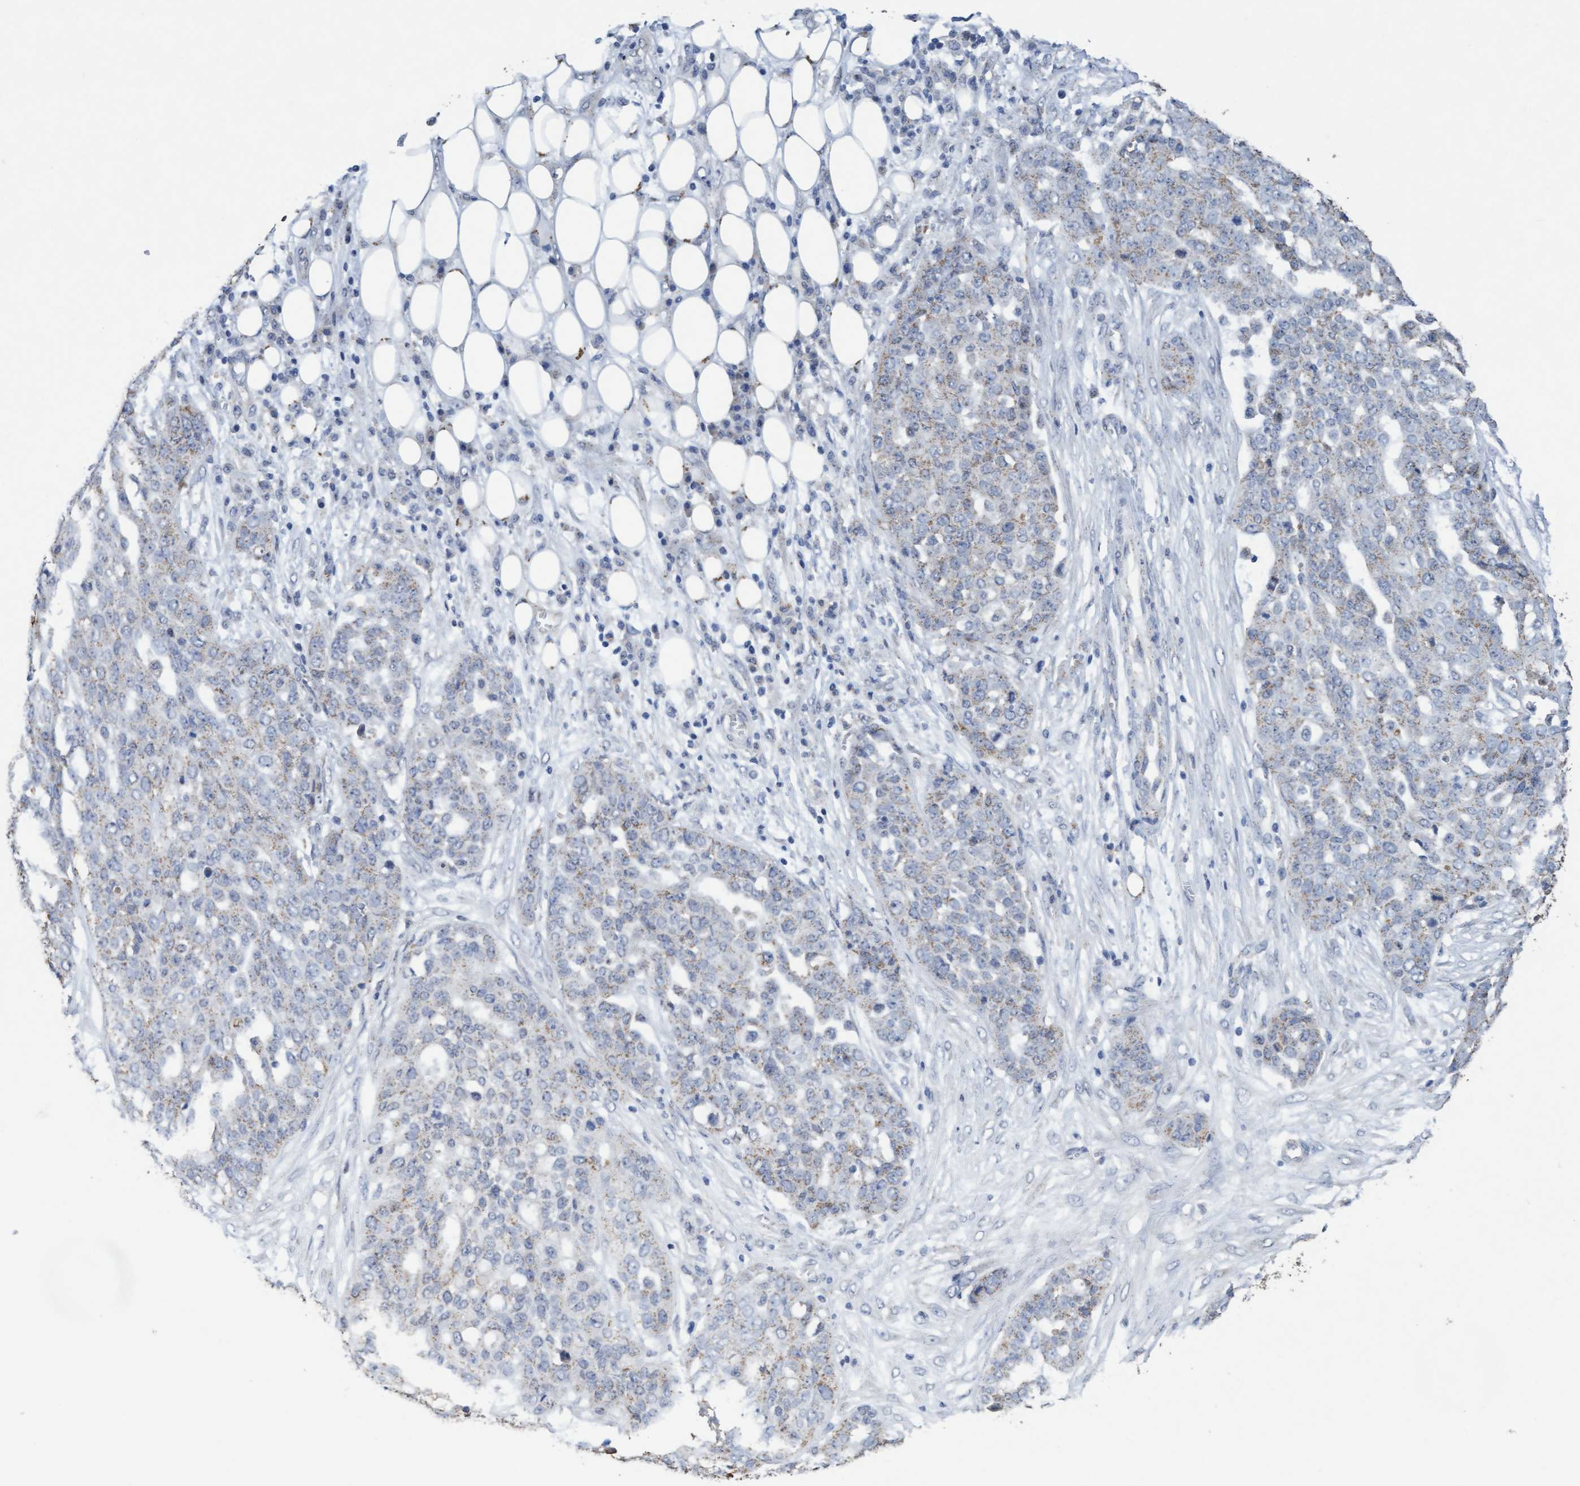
{"staining": {"intensity": "weak", "quantity": "25%-75%", "location": "cytoplasmic/membranous"}, "tissue": "ovarian cancer", "cell_type": "Tumor cells", "image_type": "cancer", "snomed": [{"axis": "morphology", "description": "Cystadenocarcinoma, serous, NOS"}, {"axis": "topography", "description": "Soft tissue"}, {"axis": "topography", "description": "Ovary"}], "caption": "Tumor cells exhibit low levels of weak cytoplasmic/membranous expression in about 25%-75% of cells in human serous cystadenocarcinoma (ovarian). (DAB (3,3'-diaminobenzidine) IHC with brightfield microscopy, high magnification).", "gene": "VSIG8", "patient": {"sex": "female", "age": 57}}